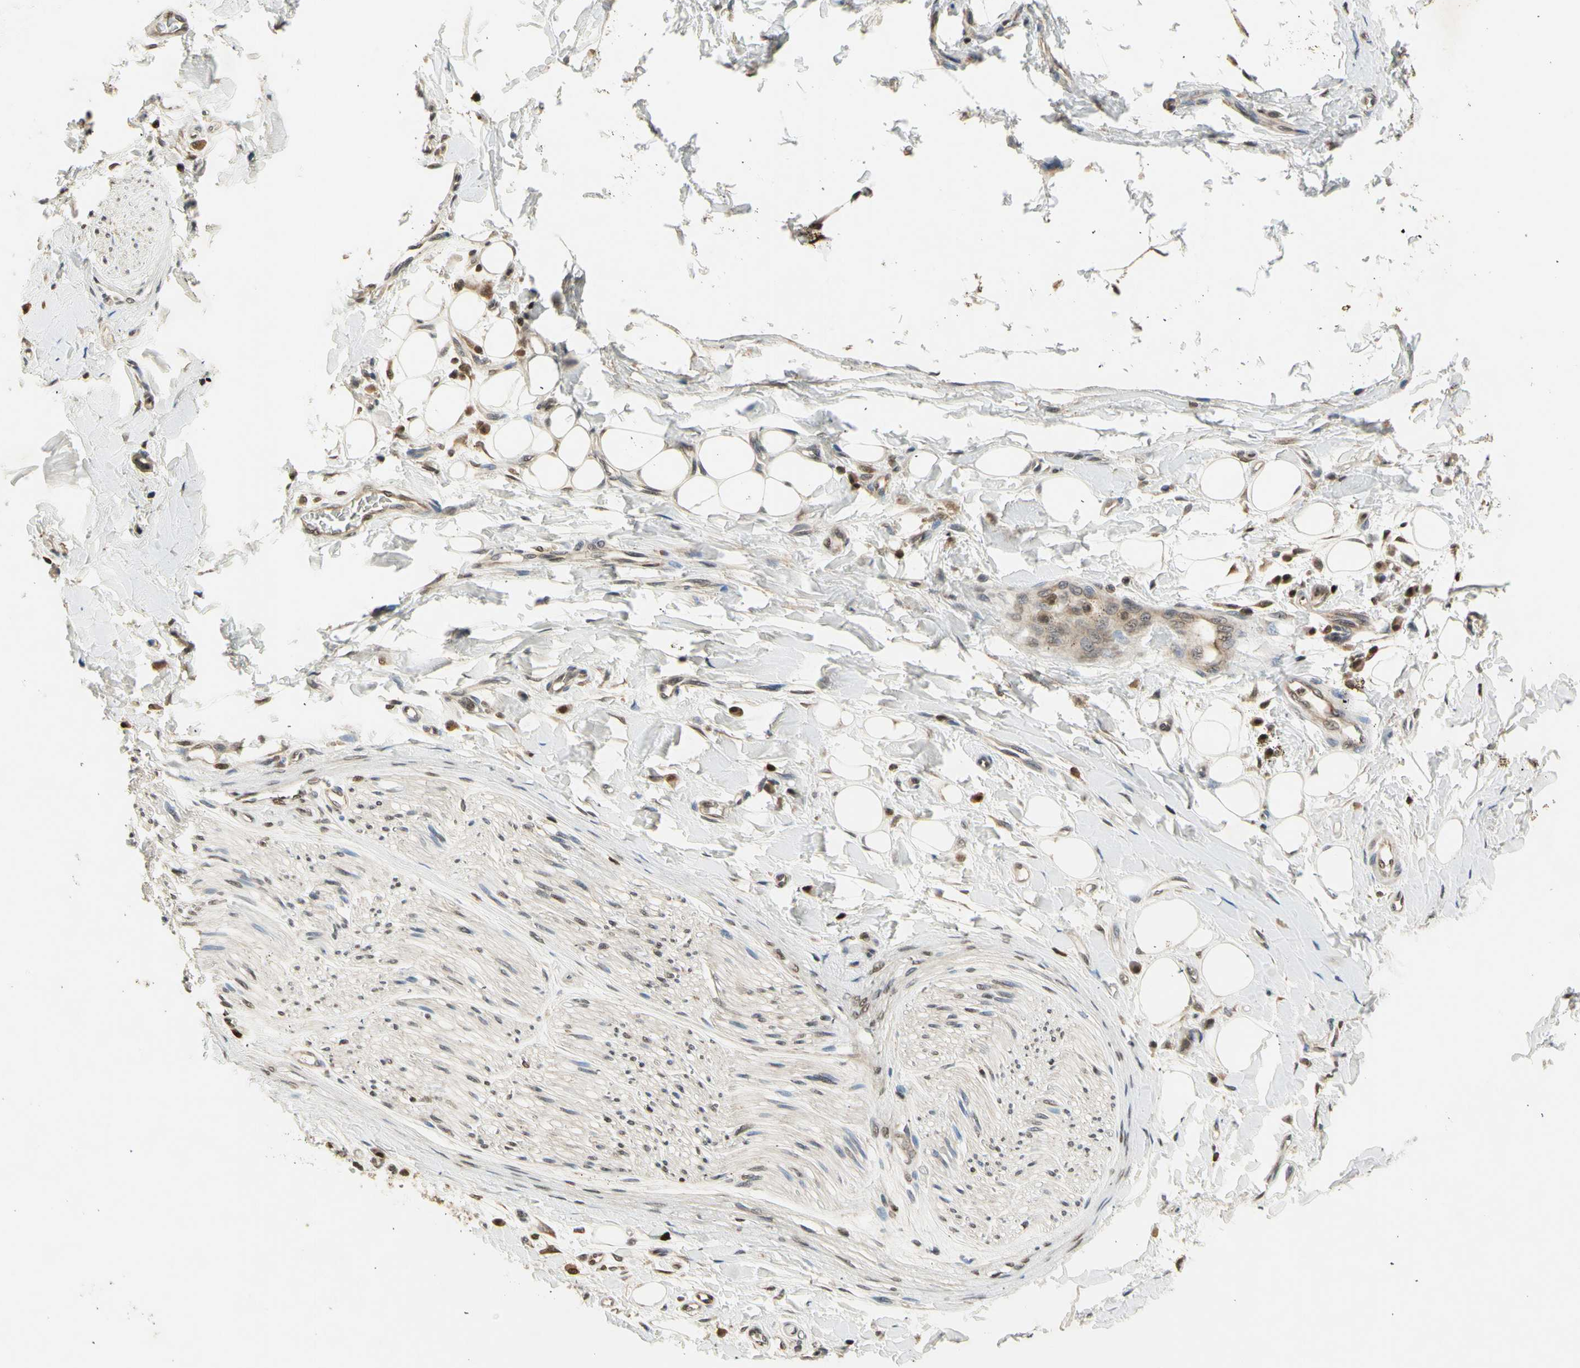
{"staining": {"intensity": "negative", "quantity": "none", "location": "none"}, "tissue": "adipose tissue", "cell_type": "Adipocytes", "image_type": "normal", "snomed": [{"axis": "morphology", "description": "Normal tissue, NOS"}, {"axis": "morphology", "description": "Adenocarcinoma, NOS"}, {"axis": "topography", "description": "Esophagus"}], "caption": "DAB (3,3'-diaminobenzidine) immunohistochemical staining of unremarkable adipose tissue displays no significant expression in adipocytes. (Stains: DAB (3,3'-diaminobenzidine) immunohistochemistry with hematoxylin counter stain, Microscopy: brightfield microscopy at high magnification).", "gene": "GSR", "patient": {"sex": "male", "age": 62}}